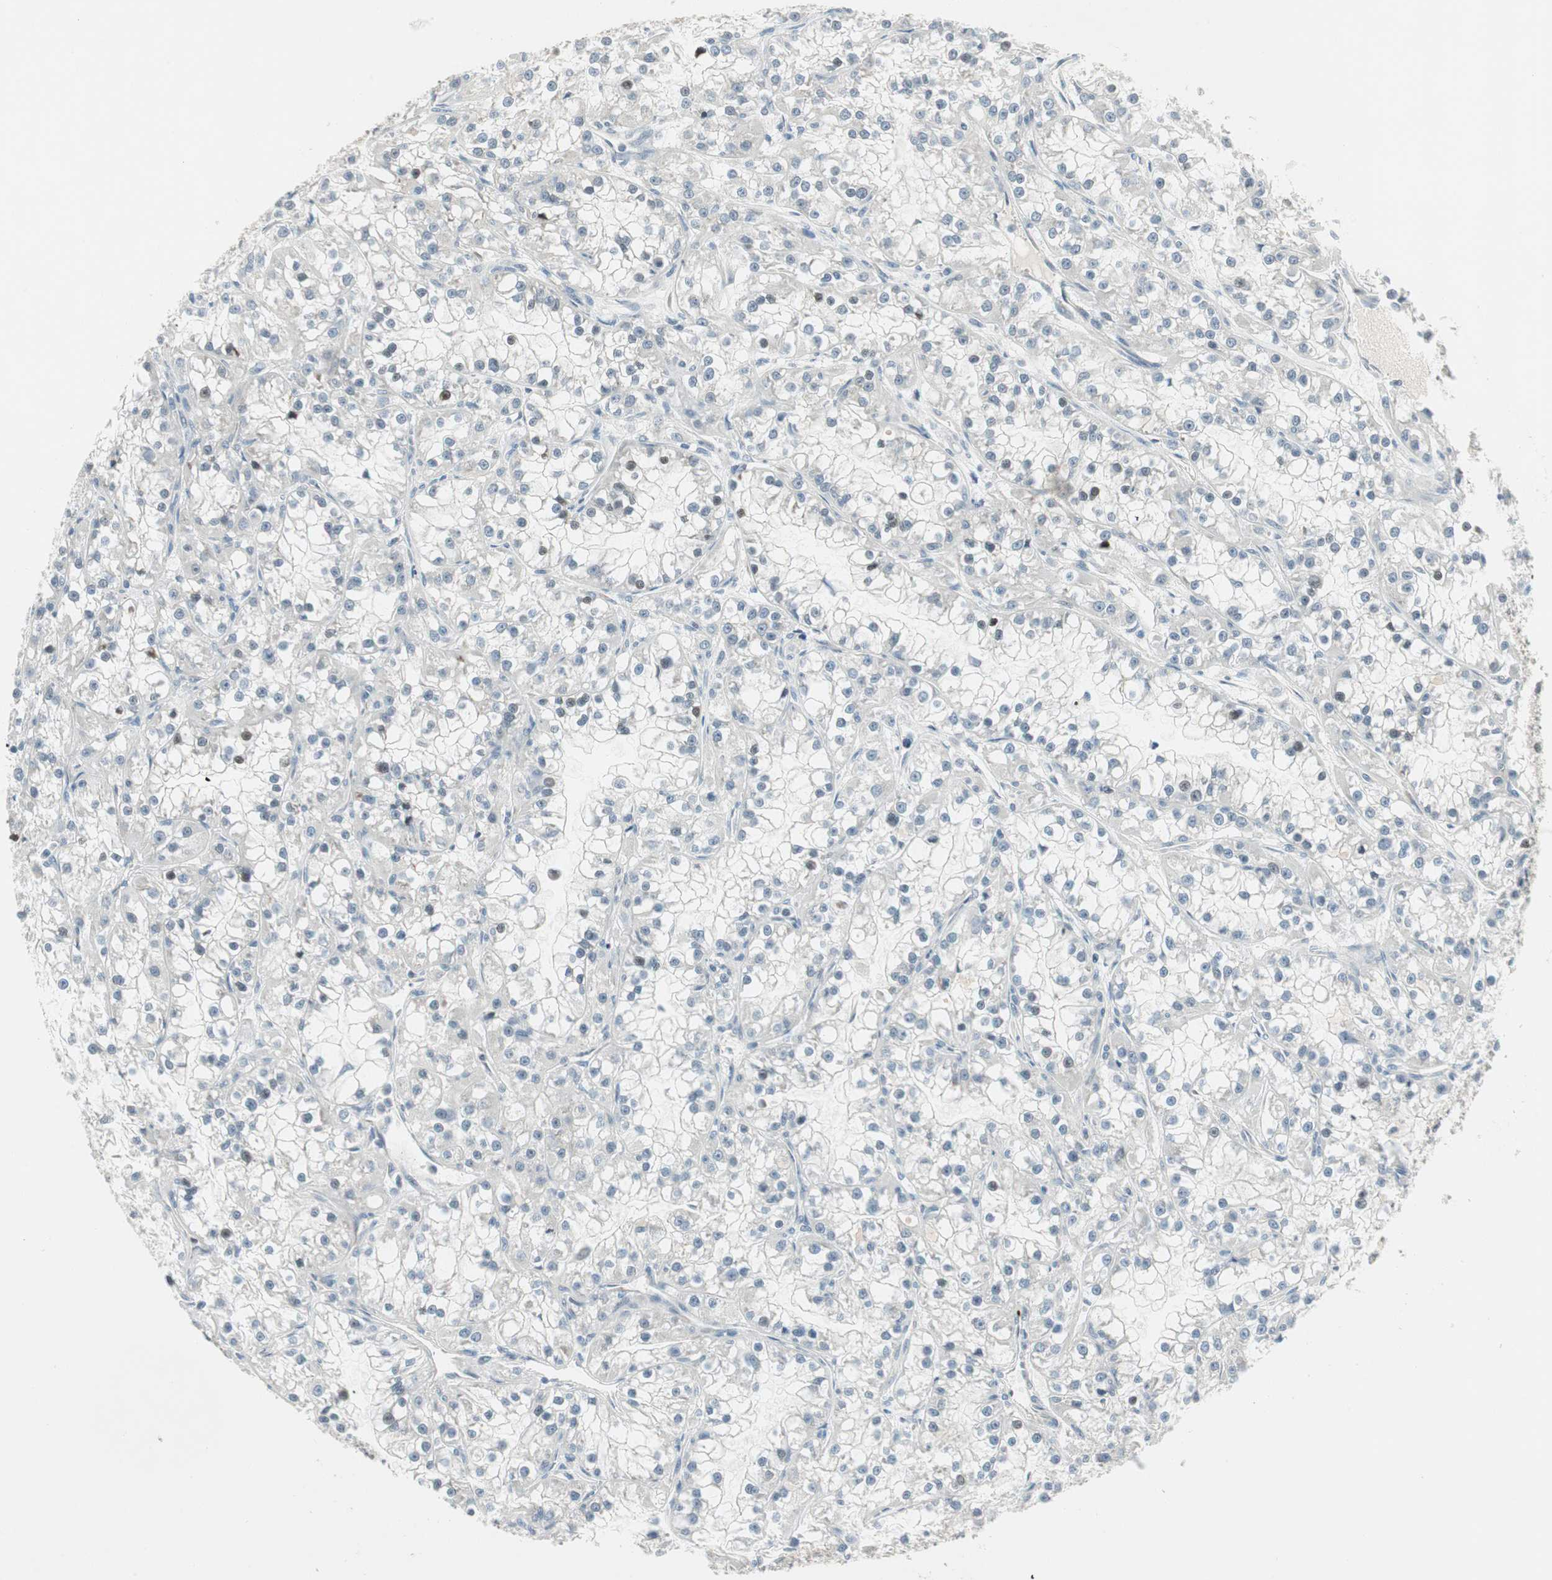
{"staining": {"intensity": "moderate", "quantity": "<25%", "location": "nuclear"}, "tissue": "renal cancer", "cell_type": "Tumor cells", "image_type": "cancer", "snomed": [{"axis": "morphology", "description": "Adenocarcinoma, NOS"}, {"axis": "topography", "description": "Kidney"}], "caption": "This histopathology image demonstrates renal adenocarcinoma stained with IHC to label a protein in brown. The nuclear of tumor cells show moderate positivity for the protein. Nuclei are counter-stained blue.", "gene": "STON1-GTF2A1L", "patient": {"sex": "female", "age": 52}}